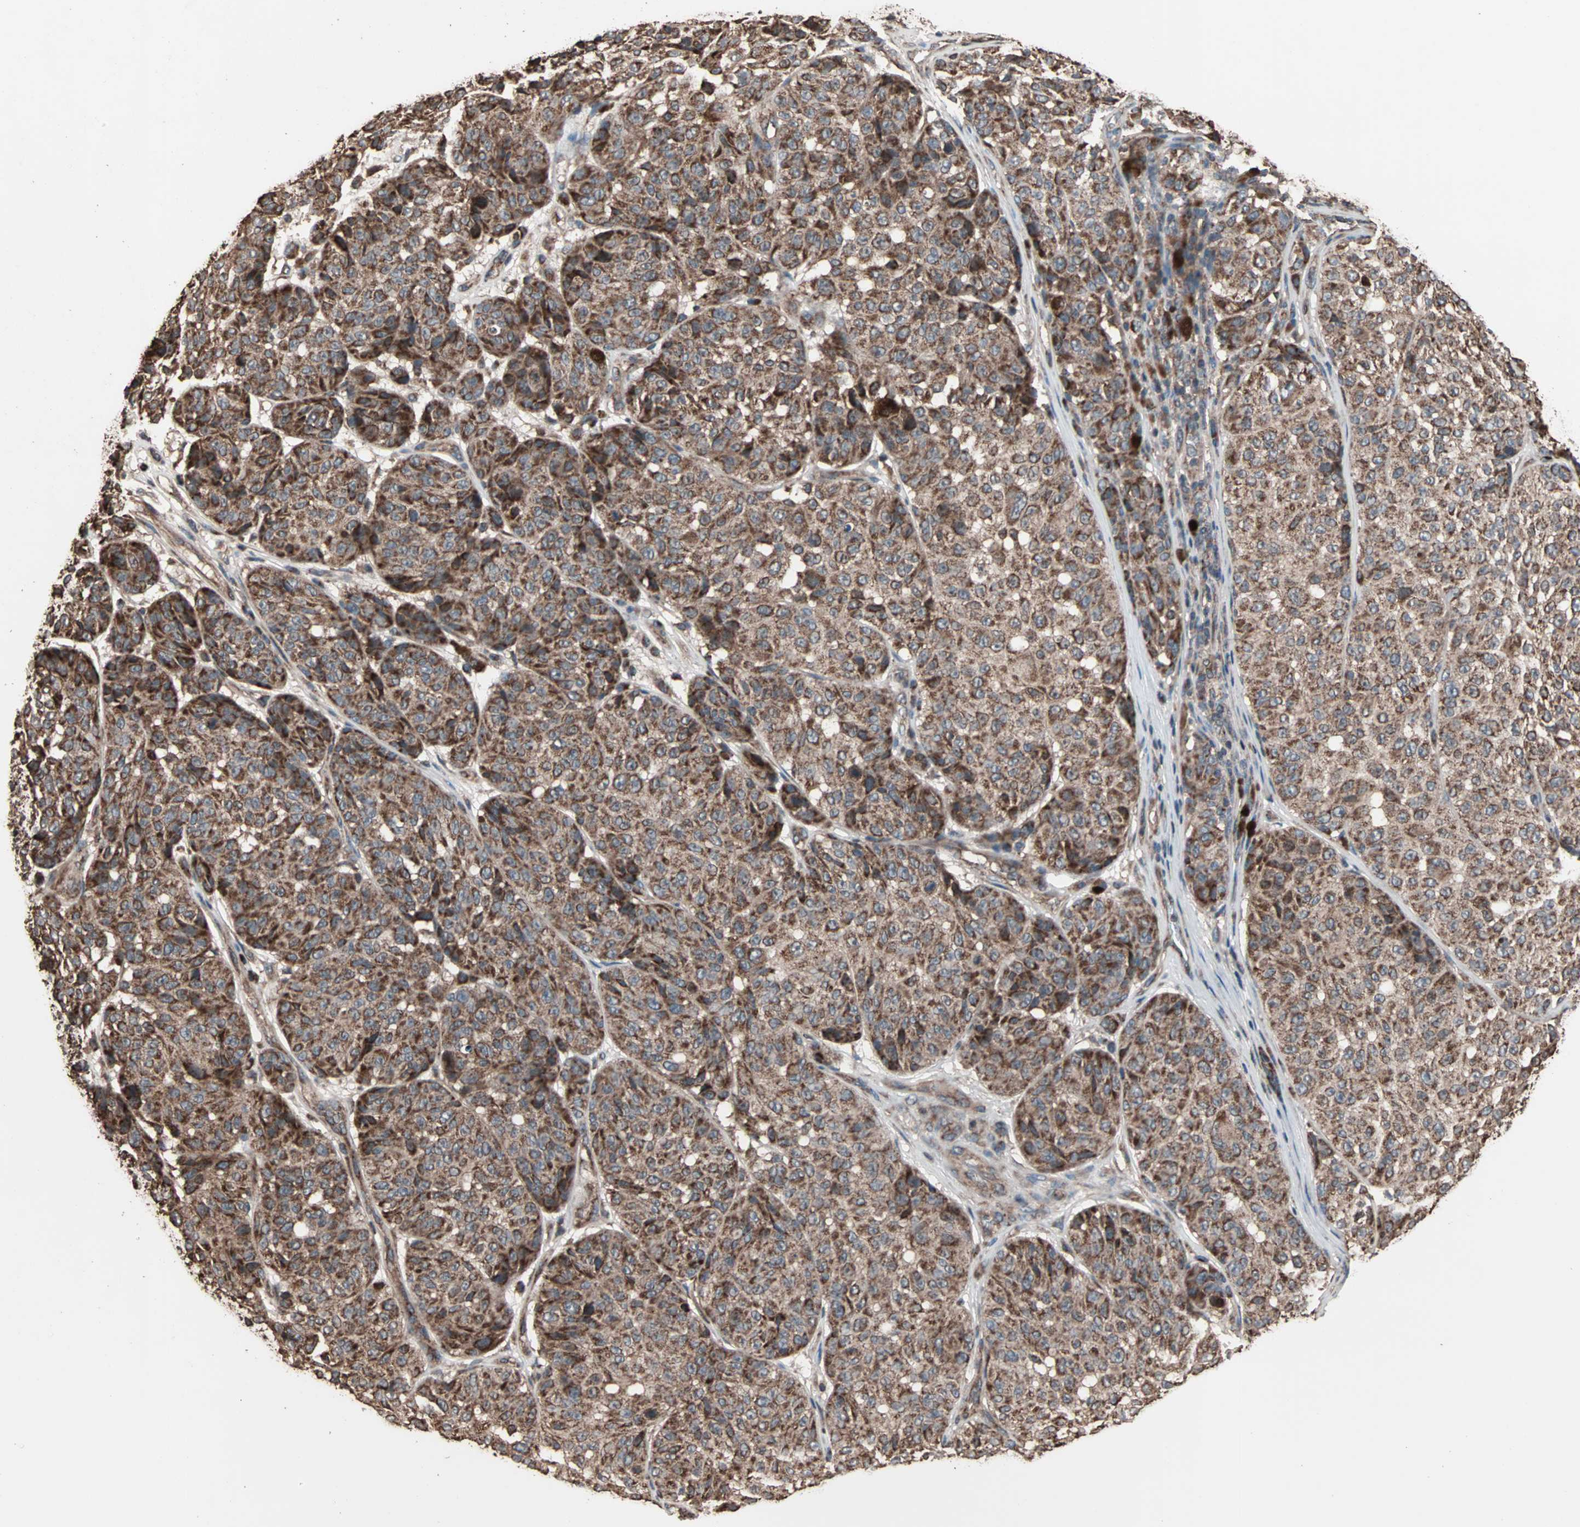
{"staining": {"intensity": "strong", "quantity": ">75%", "location": "cytoplasmic/membranous"}, "tissue": "melanoma", "cell_type": "Tumor cells", "image_type": "cancer", "snomed": [{"axis": "morphology", "description": "Malignant melanoma, NOS"}, {"axis": "topography", "description": "Skin"}], "caption": "This is a micrograph of immunohistochemistry staining of malignant melanoma, which shows strong staining in the cytoplasmic/membranous of tumor cells.", "gene": "MRPL2", "patient": {"sex": "female", "age": 46}}